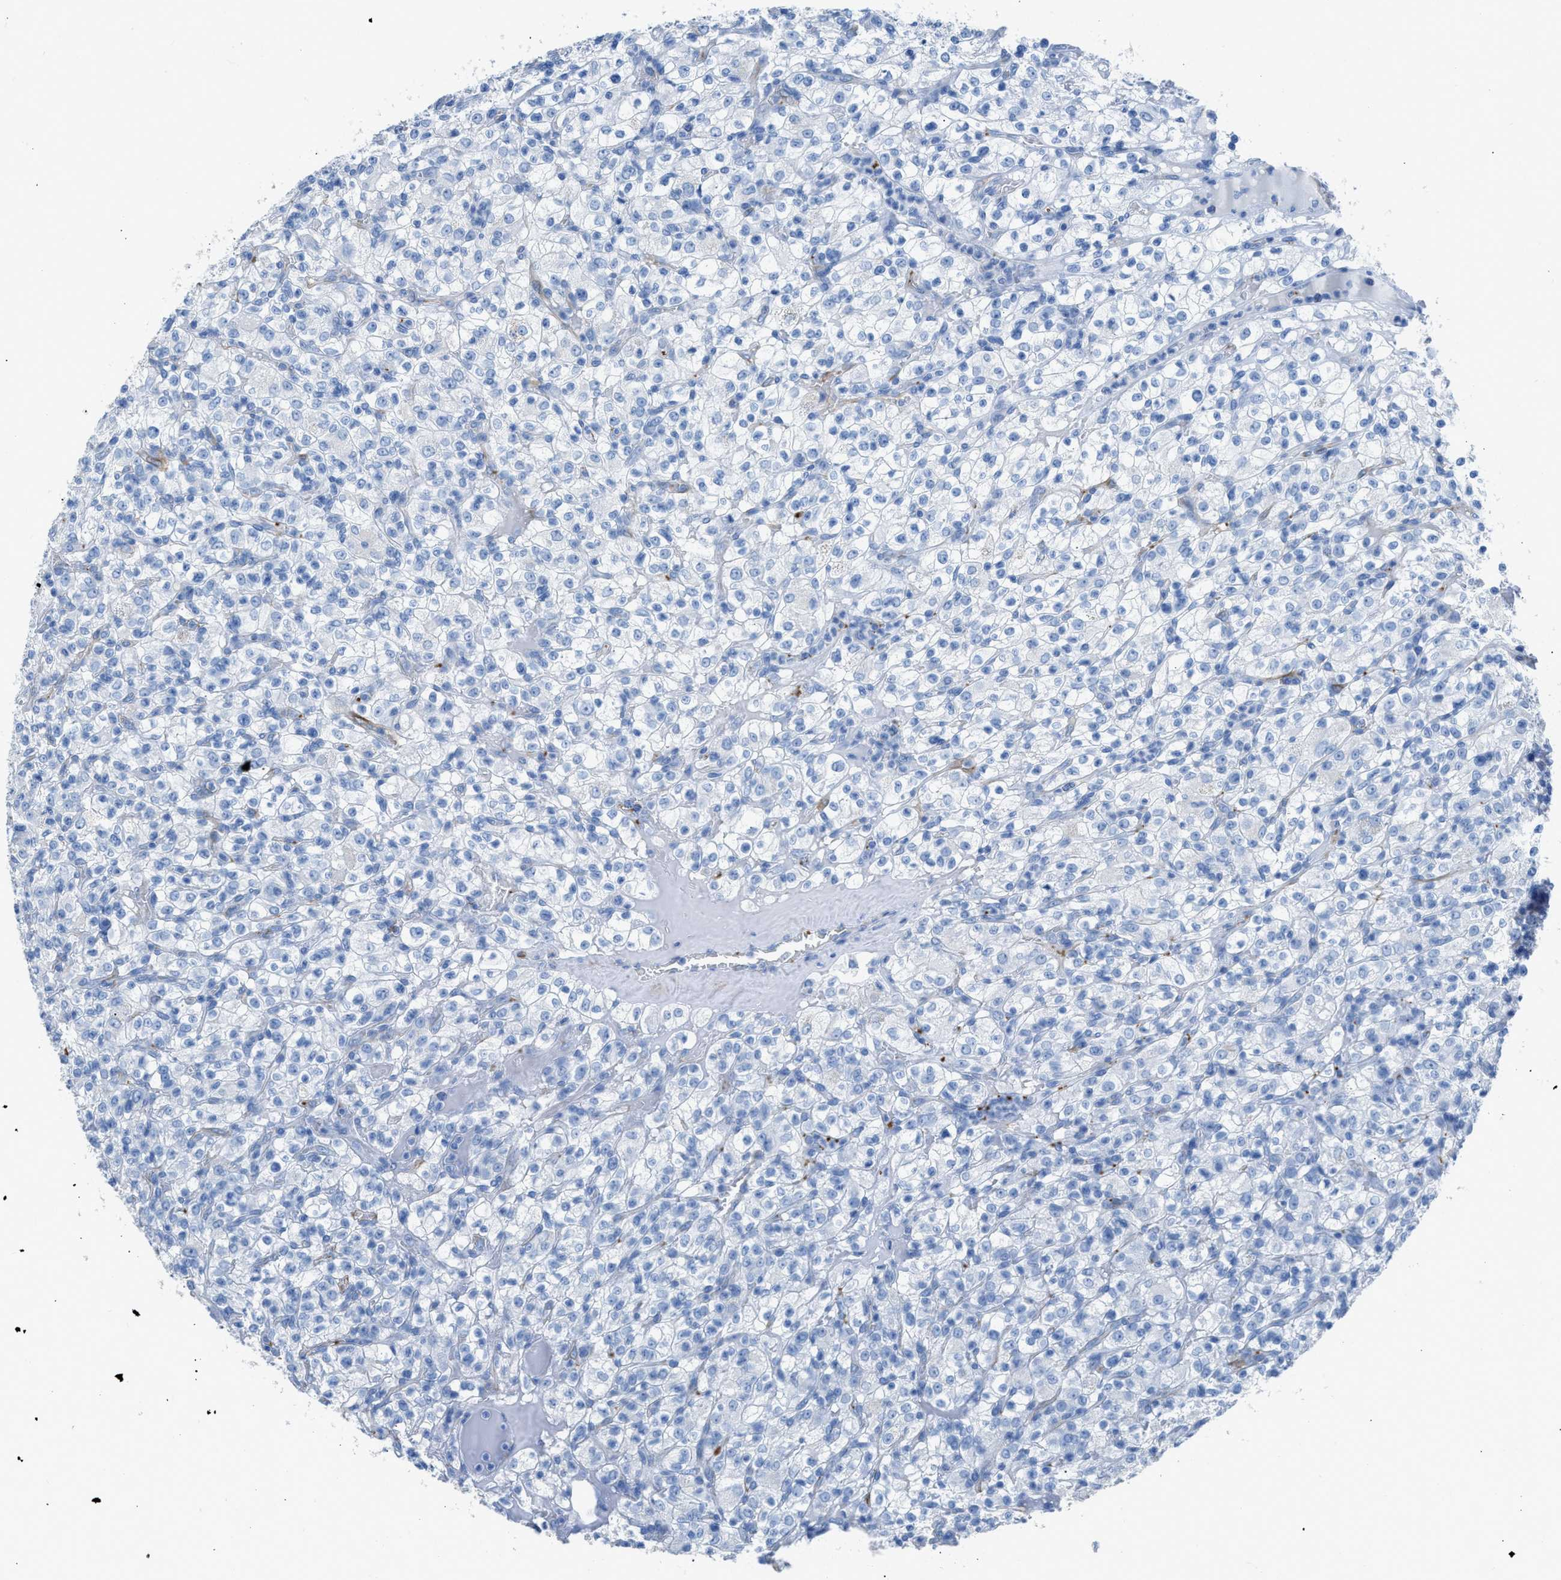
{"staining": {"intensity": "negative", "quantity": "none", "location": "none"}, "tissue": "renal cancer", "cell_type": "Tumor cells", "image_type": "cancer", "snomed": [{"axis": "morphology", "description": "Normal tissue, NOS"}, {"axis": "morphology", "description": "Adenocarcinoma, NOS"}, {"axis": "topography", "description": "Kidney"}], "caption": "Photomicrograph shows no protein staining in tumor cells of renal cancer (adenocarcinoma) tissue. (DAB (3,3'-diaminobenzidine) immunohistochemistry (IHC) with hematoxylin counter stain).", "gene": "FAIM2", "patient": {"sex": "female", "age": 72}}